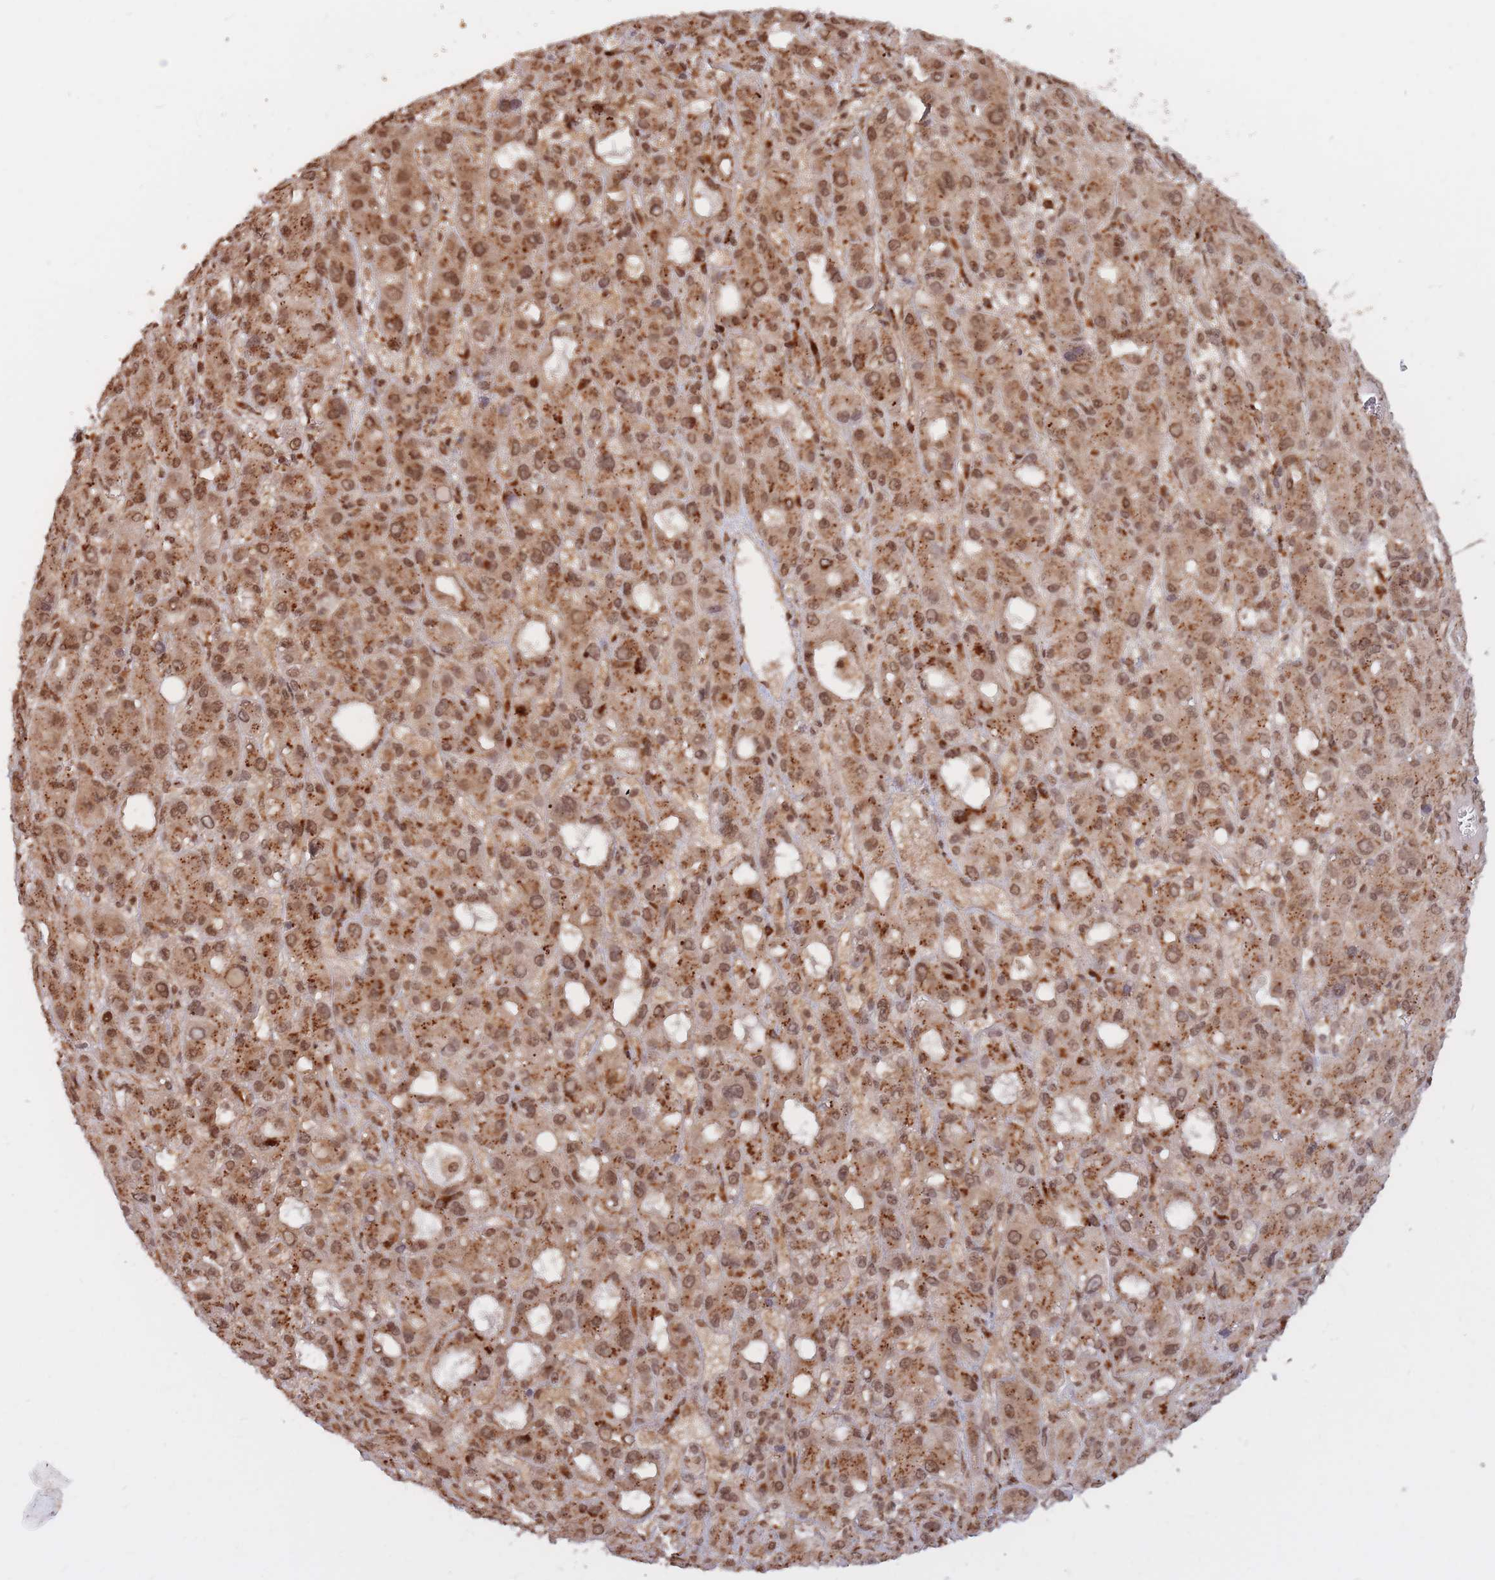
{"staining": {"intensity": "moderate", "quantity": ">75%", "location": "cytoplasmic/membranous,nuclear"}, "tissue": "liver cancer", "cell_type": "Tumor cells", "image_type": "cancer", "snomed": [{"axis": "morphology", "description": "Carcinoma, Hepatocellular, NOS"}, {"axis": "topography", "description": "Liver"}], "caption": "Liver hepatocellular carcinoma stained with a brown dye reveals moderate cytoplasmic/membranous and nuclear positive expression in approximately >75% of tumor cells.", "gene": "SRA1", "patient": {"sex": "male", "age": 55}}